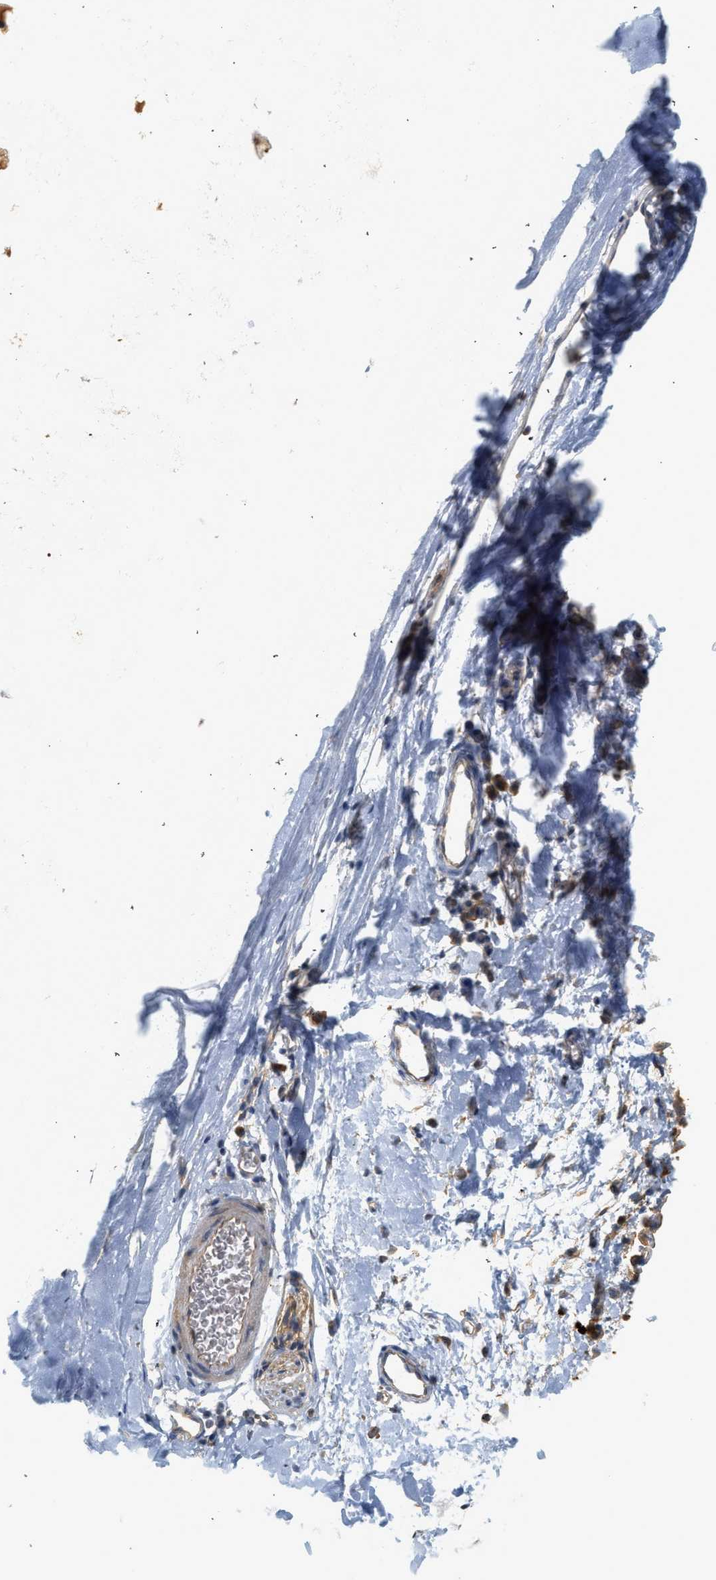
{"staining": {"intensity": "moderate", "quantity": "<25%", "location": "cytoplasmic/membranous"}, "tissue": "adipose tissue", "cell_type": "Adipocytes", "image_type": "normal", "snomed": [{"axis": "morphology", "description": "Normal tissue, NOS"}, {"axis": "topography", "description": "Cartilage tissue"}, {"axis": "topography", "description": "Bronchus"}], "caption": "DAB (3,3'-diaminobenzidine) immunohistochemical staining of normal adipose tissue exhibits moderate cytoplasmic/membranous protein staining in about <25% of adipocytes. The protein is stained brown, and the nuclei are stained in blue (DAB (3,3'-diaminobenzidine) IHC with brightfield microscopy, high magnification).", "gene": "CTXN1", "patient": {"sex": "female", "age": 53}}